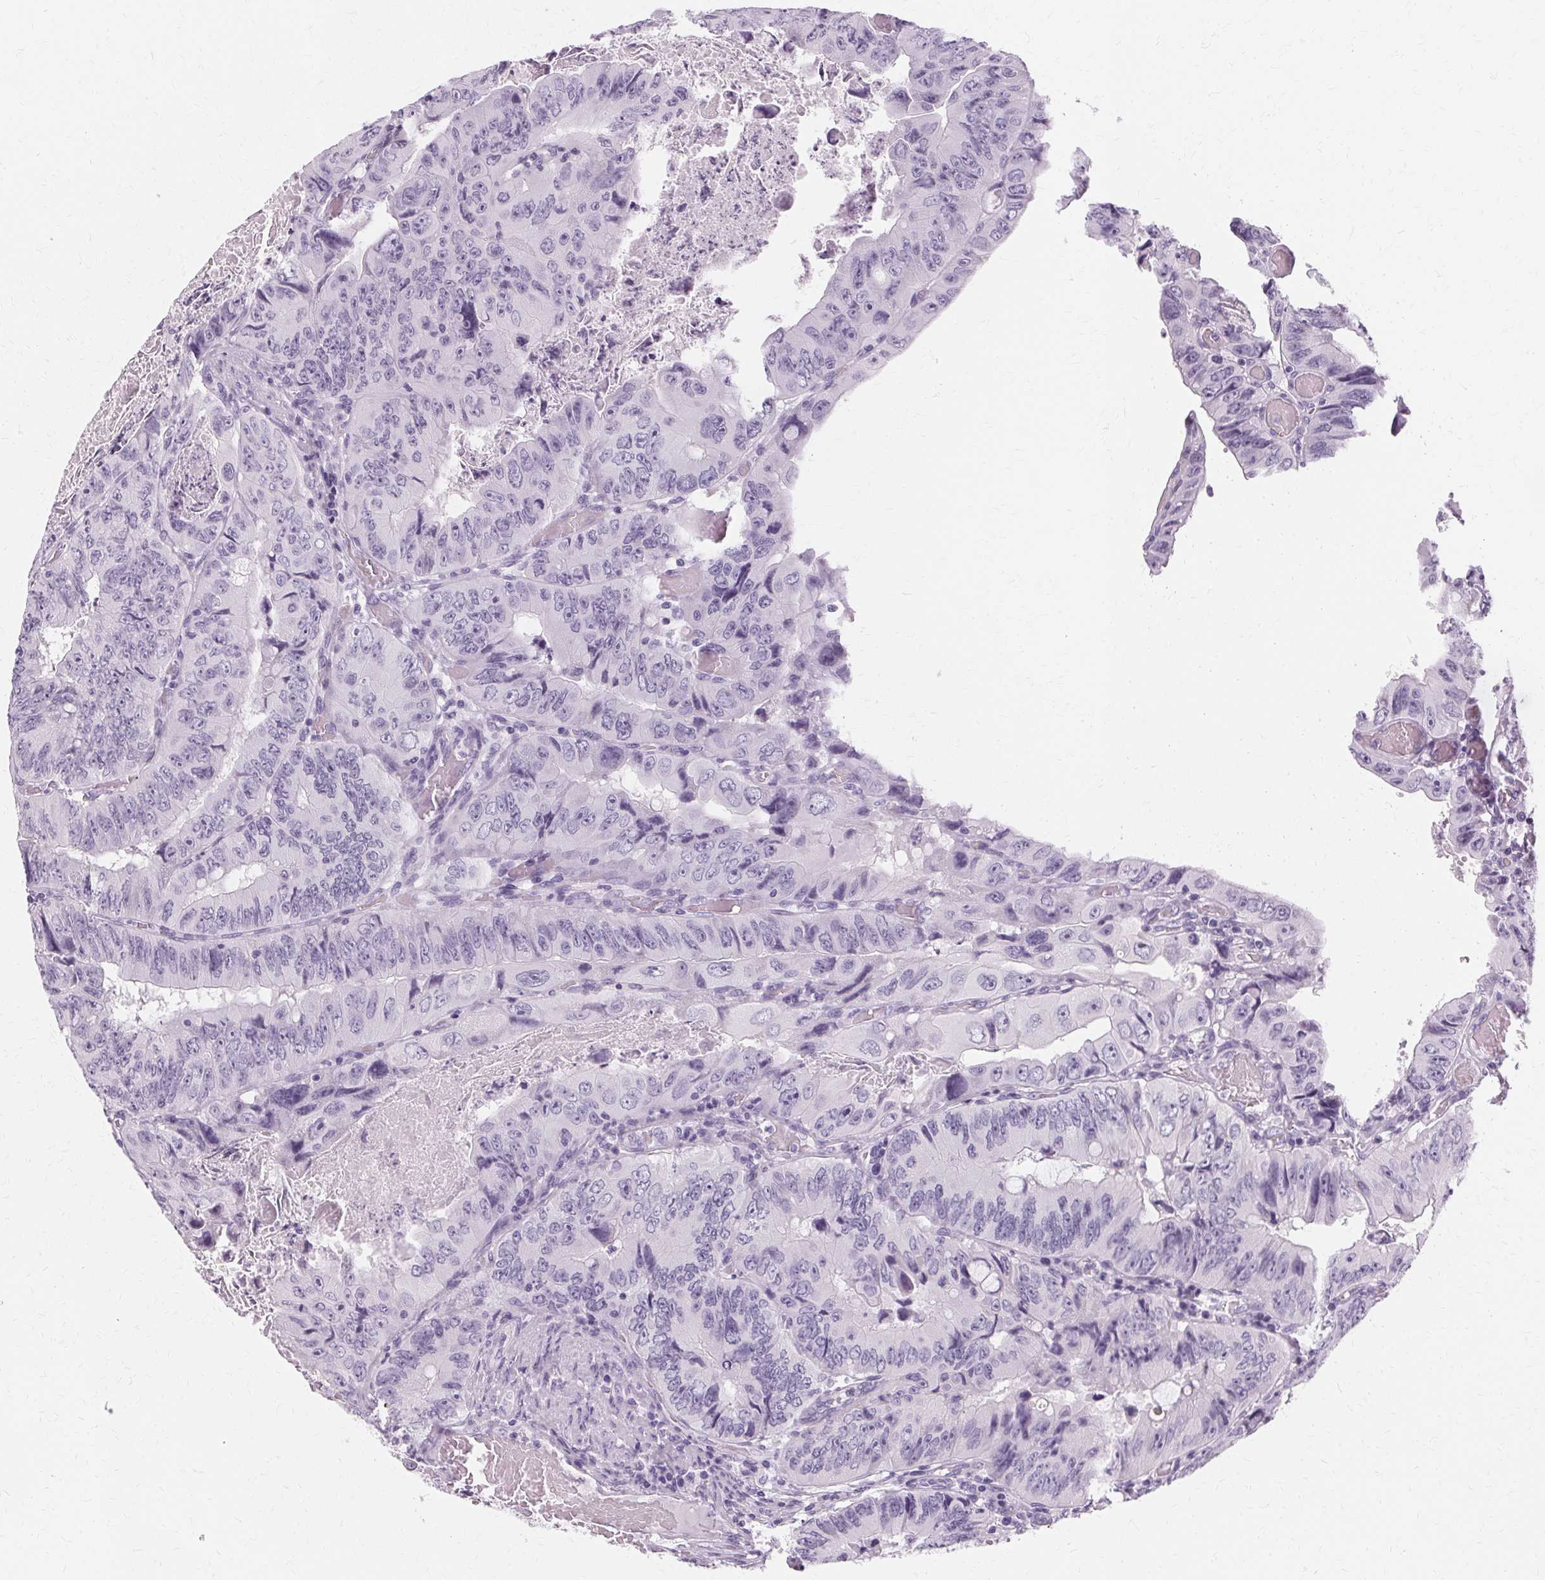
{"staining": {"intensity": "negative", "quantity": "none", "location": "none"}, "tissue": "colorectal cancer", "cell_type": "Tumor cells", "image_type": "cancer", "snomed": [{"axis": "morphology", "description": "Adenocarcinoma, NOS"}, {"axis": "topography", "description": "Colon"}], "caption": "A high-resolution micrograph shows immunohistochemistry (IHC) staining of colorectal cancer (adenocarcinoma), which displays no significant staining in tumor cells.", "gene": "KRT6C", "patient": {"sex": "female", "age": 84}}